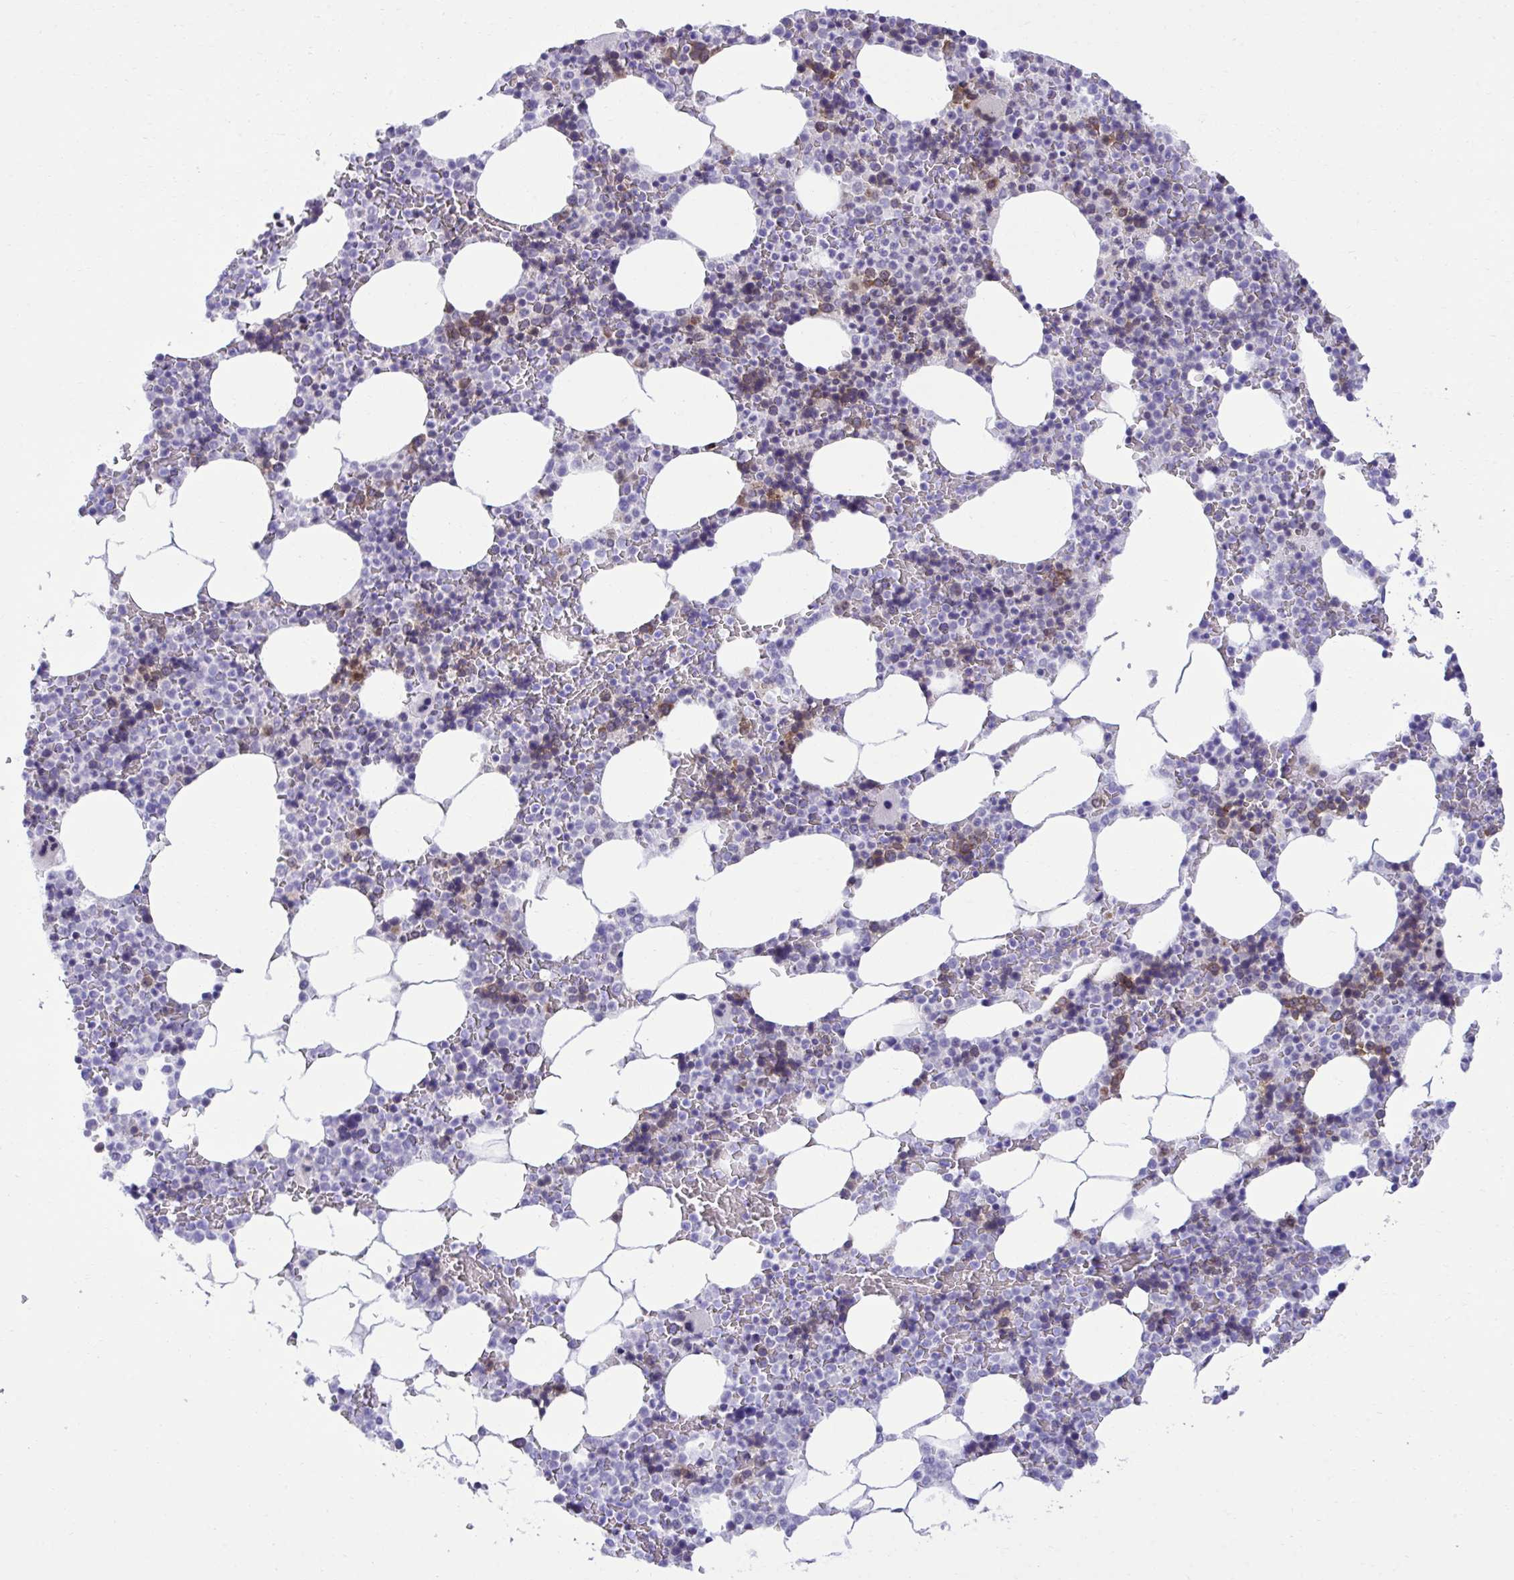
{"staining": {"intensity": "moderate", "quantity": "25%-75%", "location": "cytoplasmic/membranous"}, "tissue": "bone marrow", "cell_type": "Hematopoietic cells", "image_type": "normal", "snomed": [{"axis": "morphology", "description": "Normal tissue, NOS"}, {"axis": "topography", "description": "Bone marrow"}], "caption": "Immunohistochemical staining of unremarkable human bone marrow exhibits moderate cytoplasmic/membranous protein expression in approximately 25%-75% of hematopoietic cells.", "gene": "RPS15", "patient": {"sex": "female", "age": 42}}